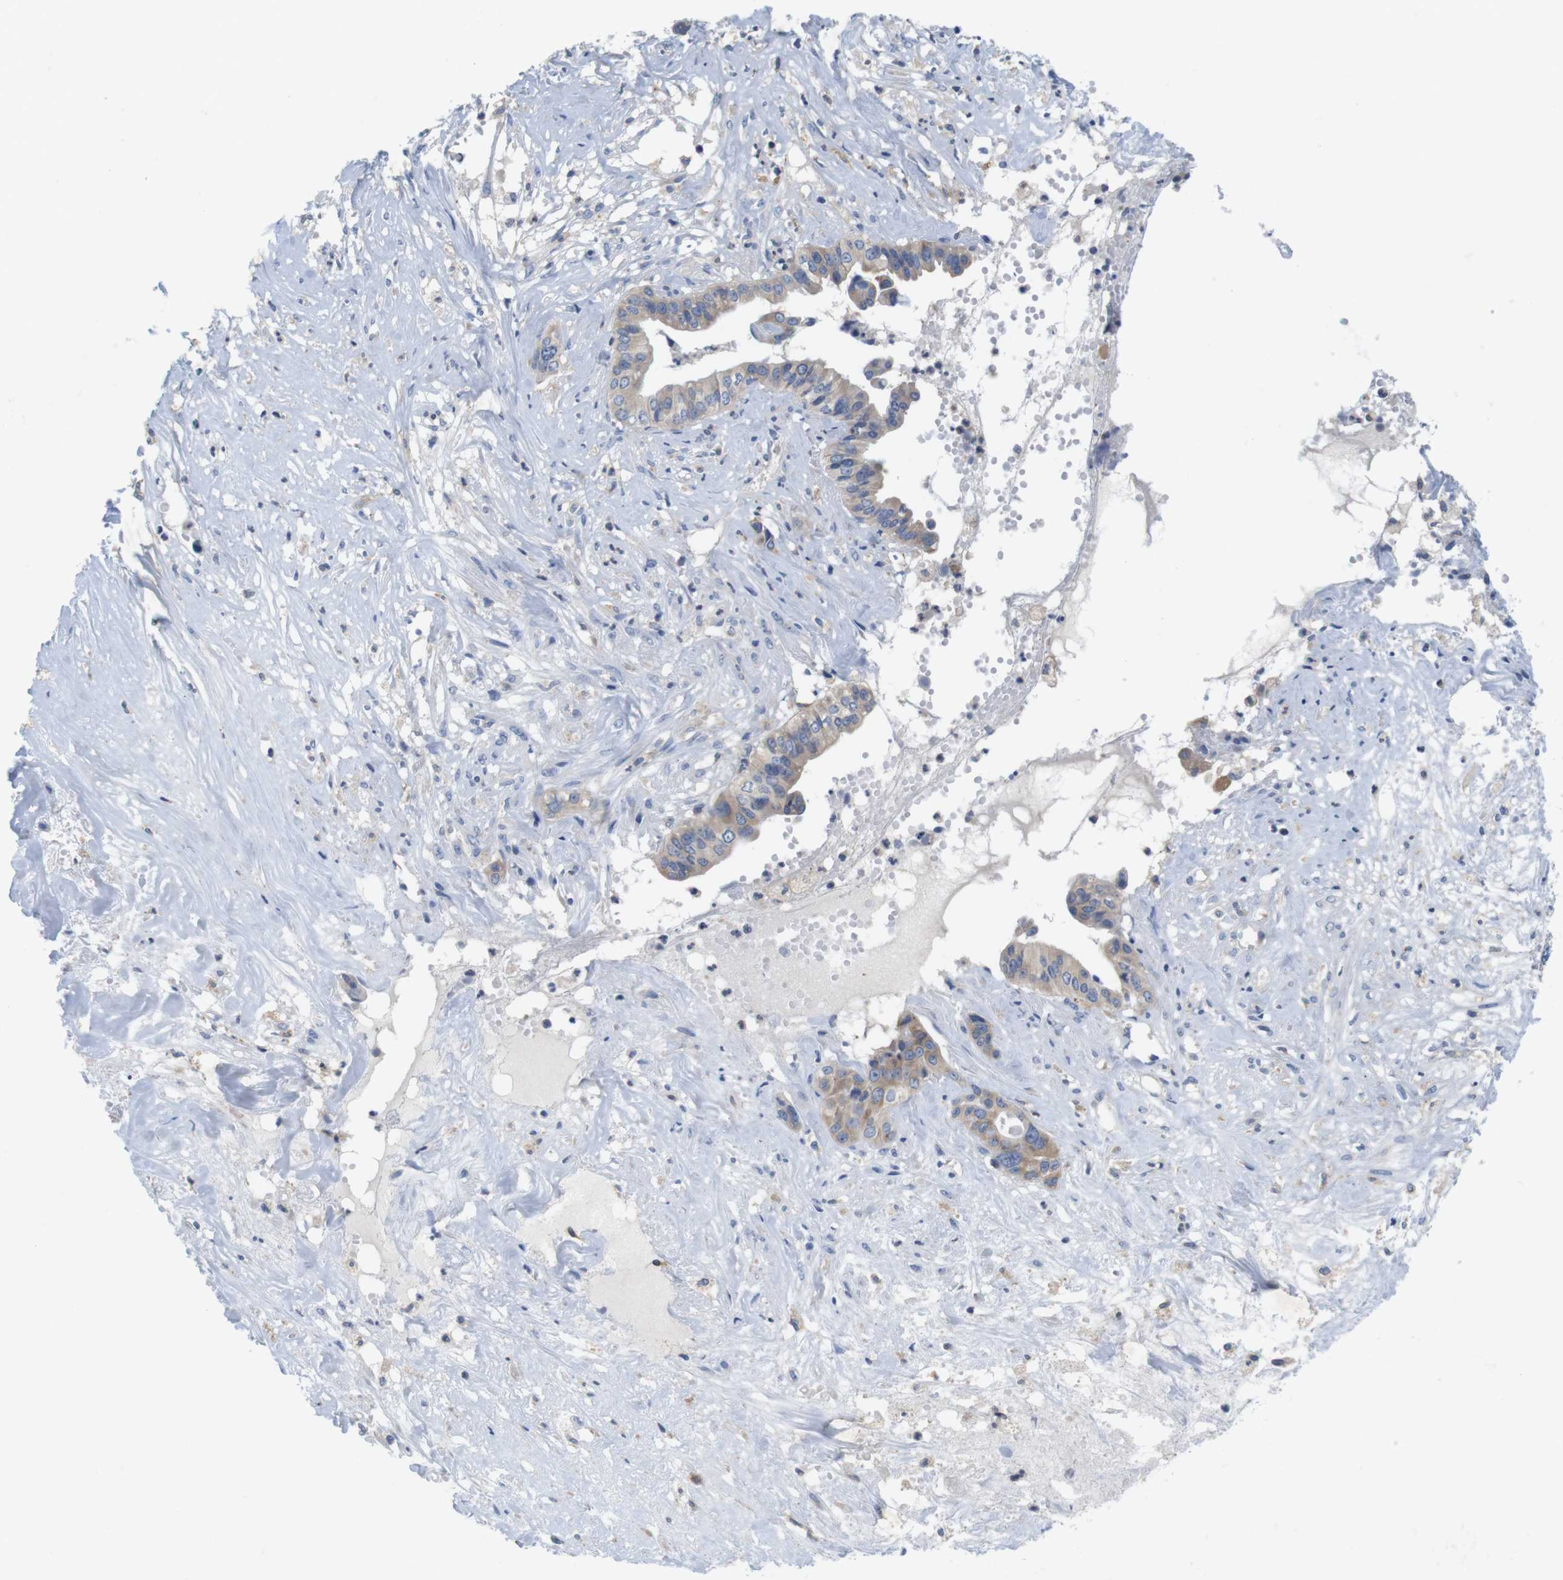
{"staining": {"intensity": "weak", "quantity": ">75%", "location": "cytoplasmic/membranous"}, "tissue": "liver cancer", "cell_type": "Tumor cells", "image_type": "cancer", "snomed": [{"axis": "morphology", "description": "Cholangiocarcinoma"}, {"axis": "topography", "description": "Liver"}], "caption": "Protein positivity by immunohistochemistry demonstrates weak cytoplasmic/membranous staining in about >75% of tumor cells in cholangiocarcinoma (liver).", "gene": "CNGA2", "patient": {"sex": "female", "age": 61}}